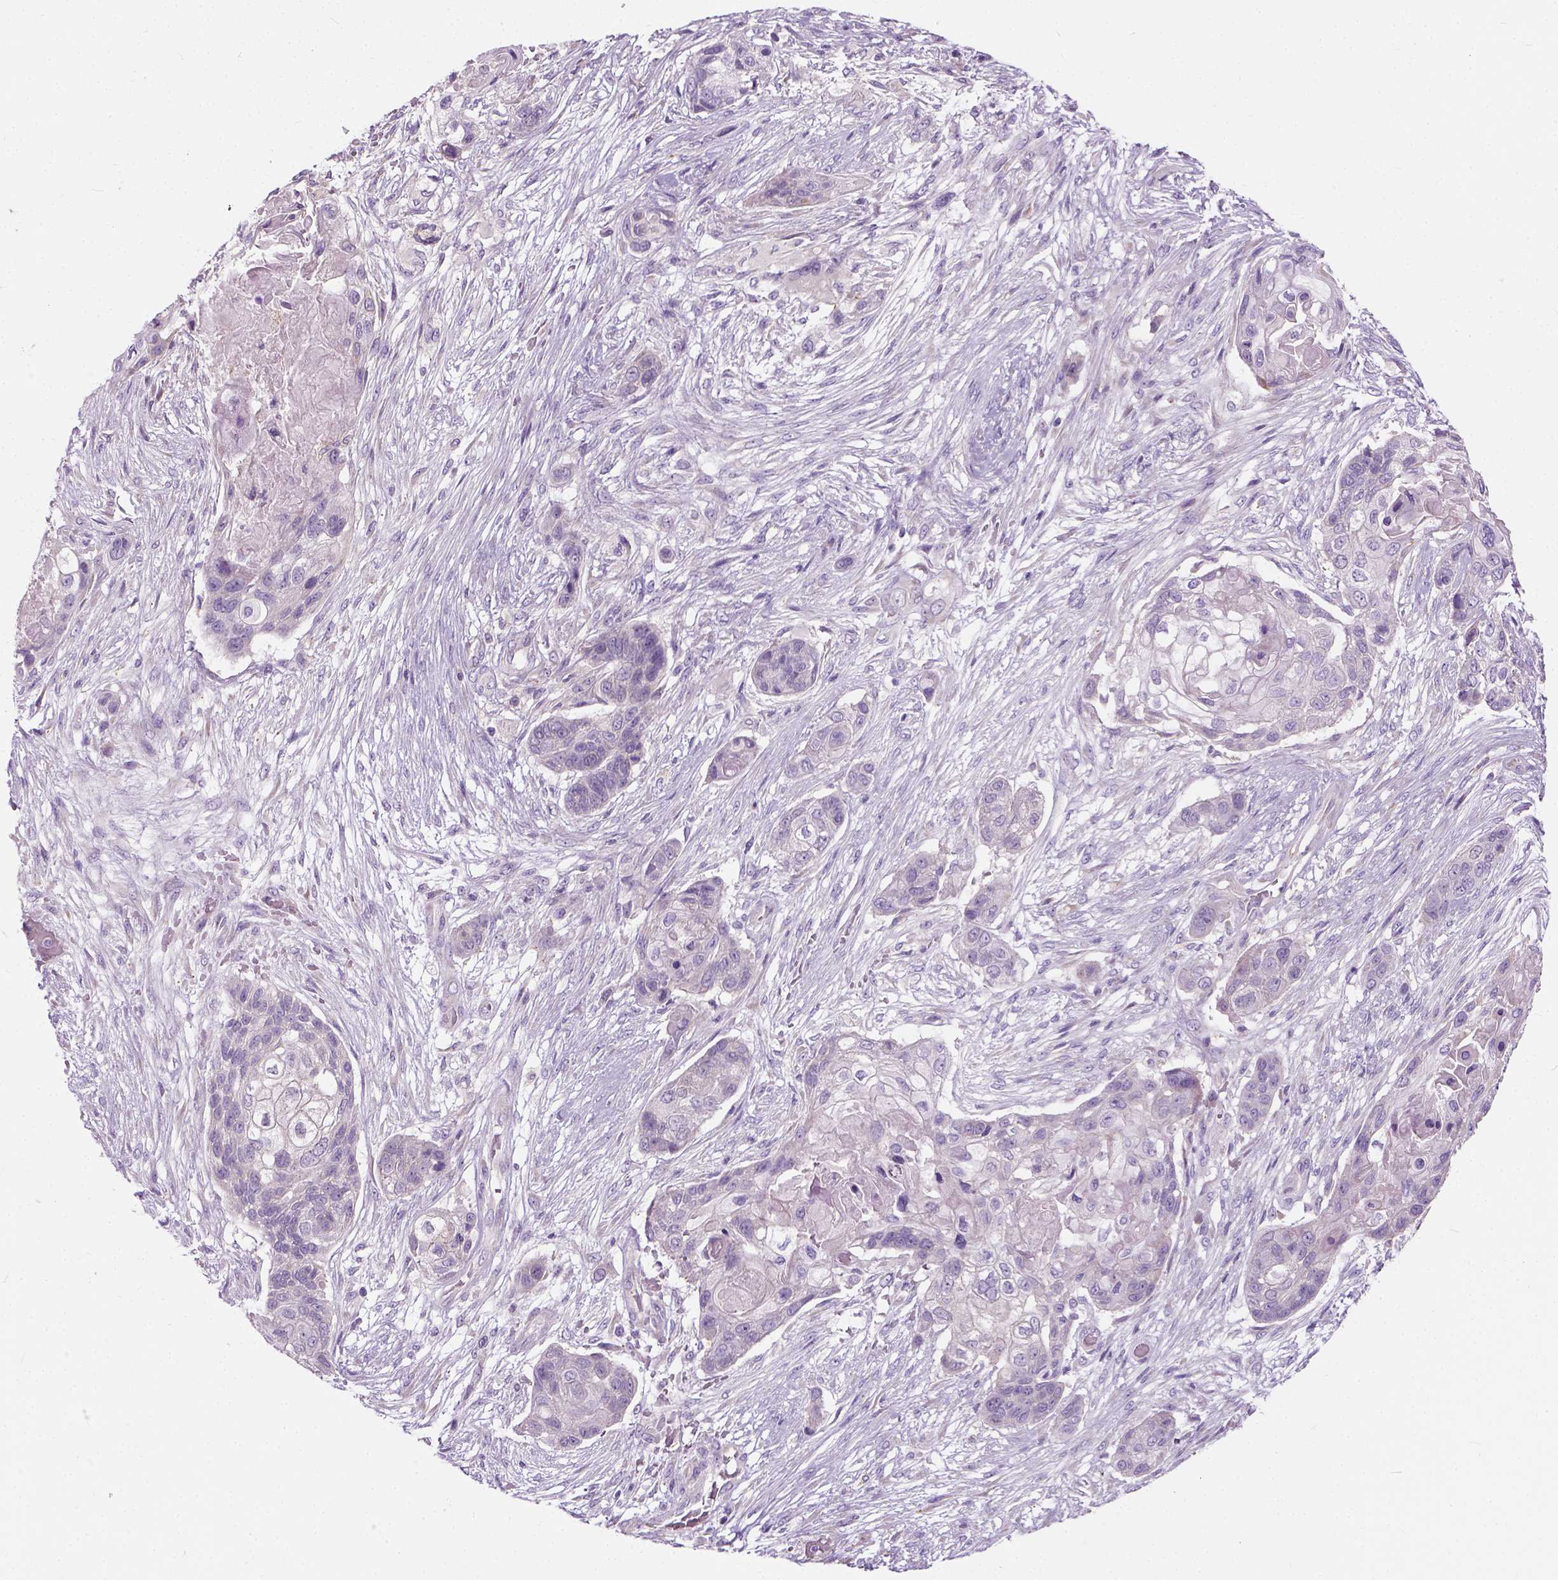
{"staining": {"intensity": "negative", "quantity": "none", "location": "none"}, "tissue": "lung cancer", "cell_type": "Tumor cells", "image_type": "cancer", "snomed": [{"axis": "morphology", "description": "Squamous cell carcinoma, NOS"}, {"axis": "topography", "description": "Lung"}], "caption": "Immunohistochemistry histopathology image of human squamous cell carcinoma (lung) stained for a protein (brown), which exhibits no positivity in tumor cells.", "gene": "TRIM72", "patient": {"sex": "male", "age": 69}}